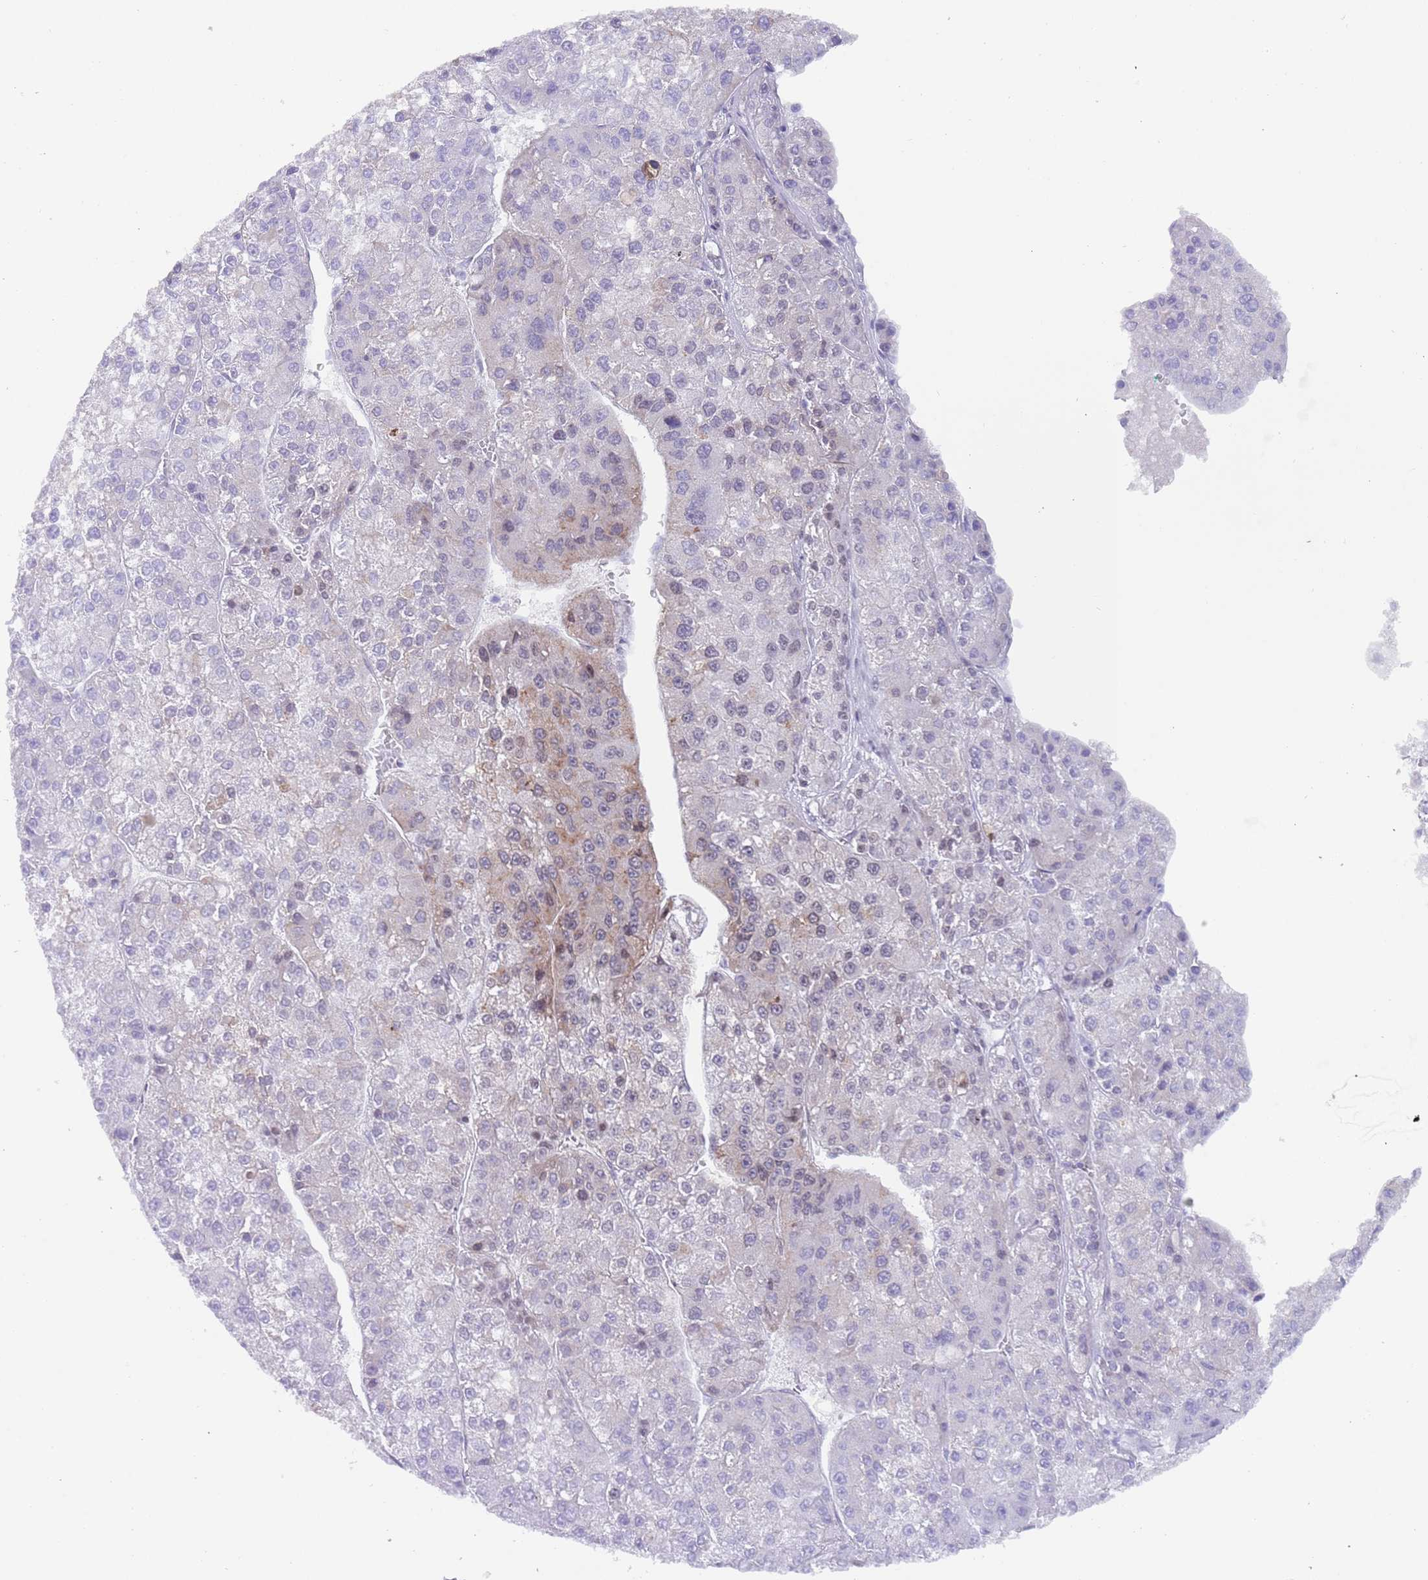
{"staining": {"intensity": "negative", "quantity": "none", "location": "none"}, "tissue": "liver cancer", "cell_type": "Tumor cells", "image_type": "cancer", "snomed": [{"axis": "morphology", "description": "Carcinoma, Hepatocellular, NOS"}, {"axis": "topography", "description": "Liver"}], "caption": "Immunohistochemistry of liver cancer (hepatocellular carcinoma) reveals no positivity in tumor cells.", "gene": "HDAC8", "patient": {"sex": "female", "age": 73}}